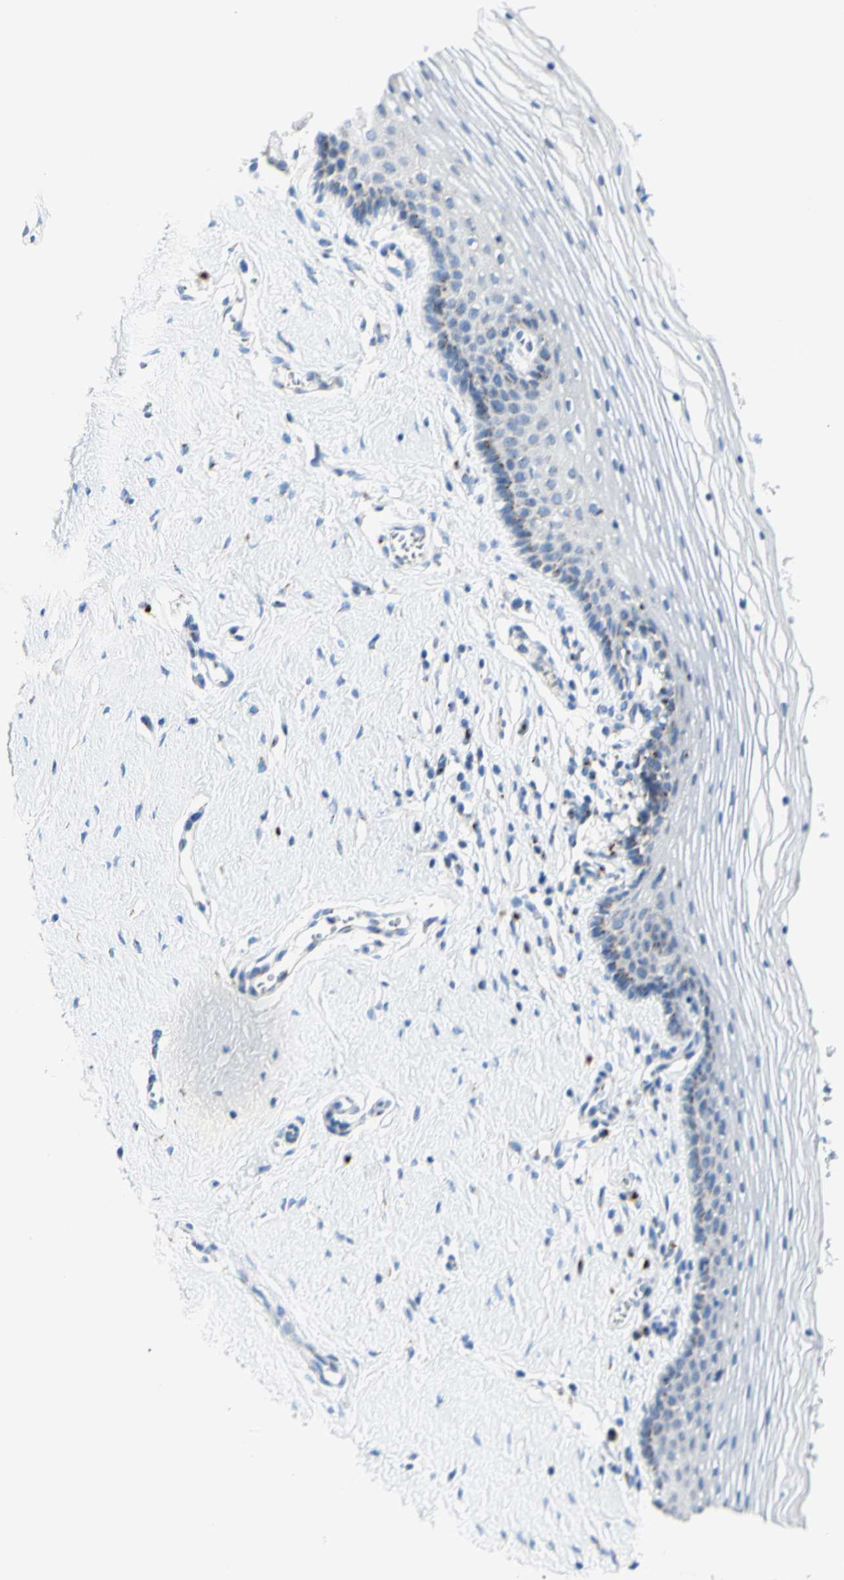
{"staining": {"intensity": "weak", "quantity": "<25%", "location": "cytoplasmic/membranous"}, "tissue": "vagina", "cell_type": "Squamous epithelial cells", "image_type": "normal", "snomed": [{"axis": "morphology", "description": "Normal tissue, NOS"}, {"axis": "topography", "description": "Vagina"}], "caption": "Immunohistochemistry (IHC) of benign vagina displays no positivity in squamous epithelial cells.", "gene": "GALNT2", "patient": {"sex": "female", "age": 32}}